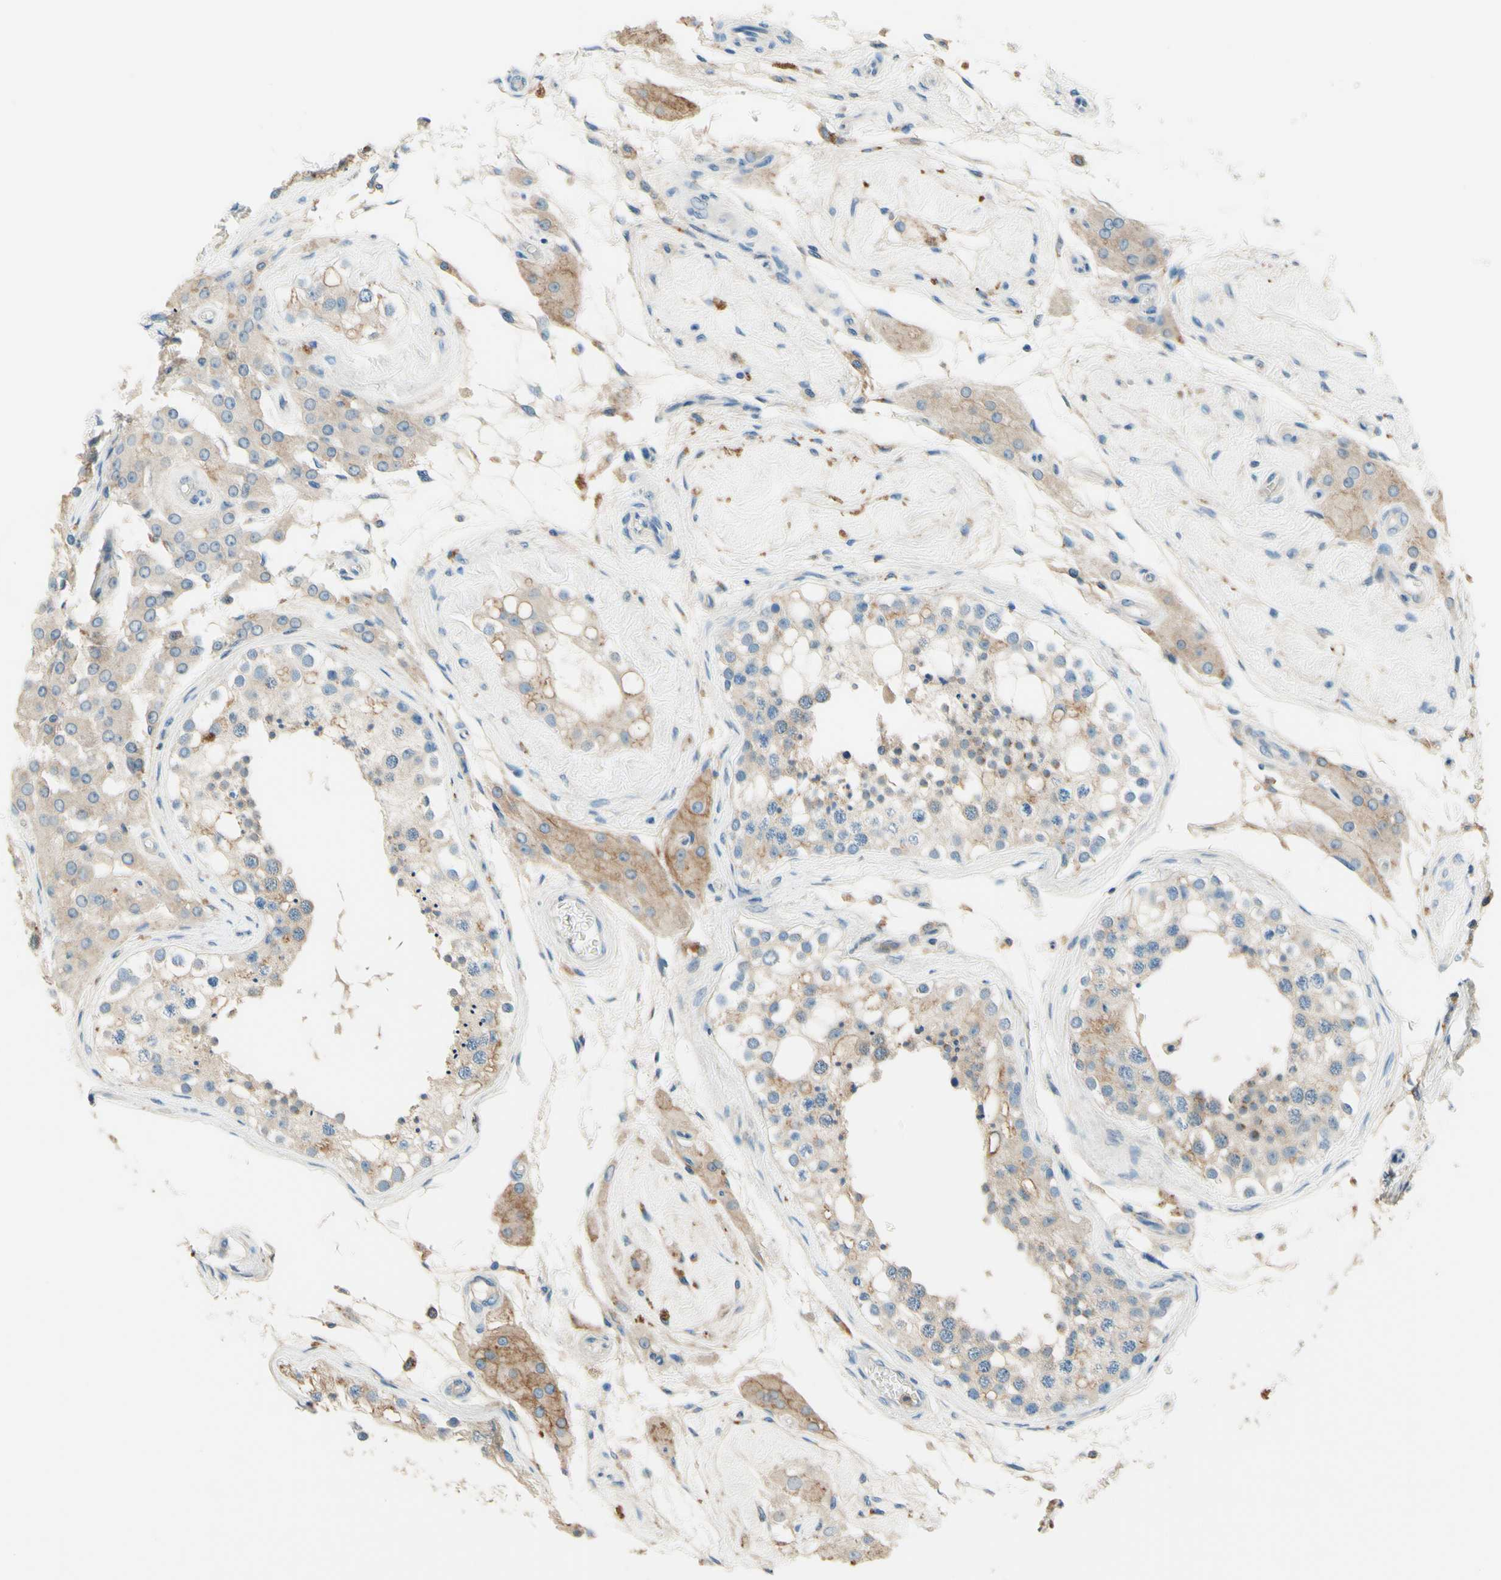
{"staining": {"intensity": "strong", "quantity": "<25%", "location": "cytoplasmic/membranous,nuclear"}, "tissue": "testis", "cell_type": "Cells in seminiferous ducts", "image_type": "normal", "snomed": [{"axis": "morphology", "description": "Normal tissue, NOS"}, {"axis": "topography", "description": "Testis"}], "caption": "A histopathology image of testis stained for a protein demonstrates strong cytoplasmic/membranous,nuclear brown staining in cells in seminiferous ducts. (Brightfield microscopy of DAB IHC at high magnification).", "gene": "SIGLEC9", "patient": {"sex": "male", "age": 68}}